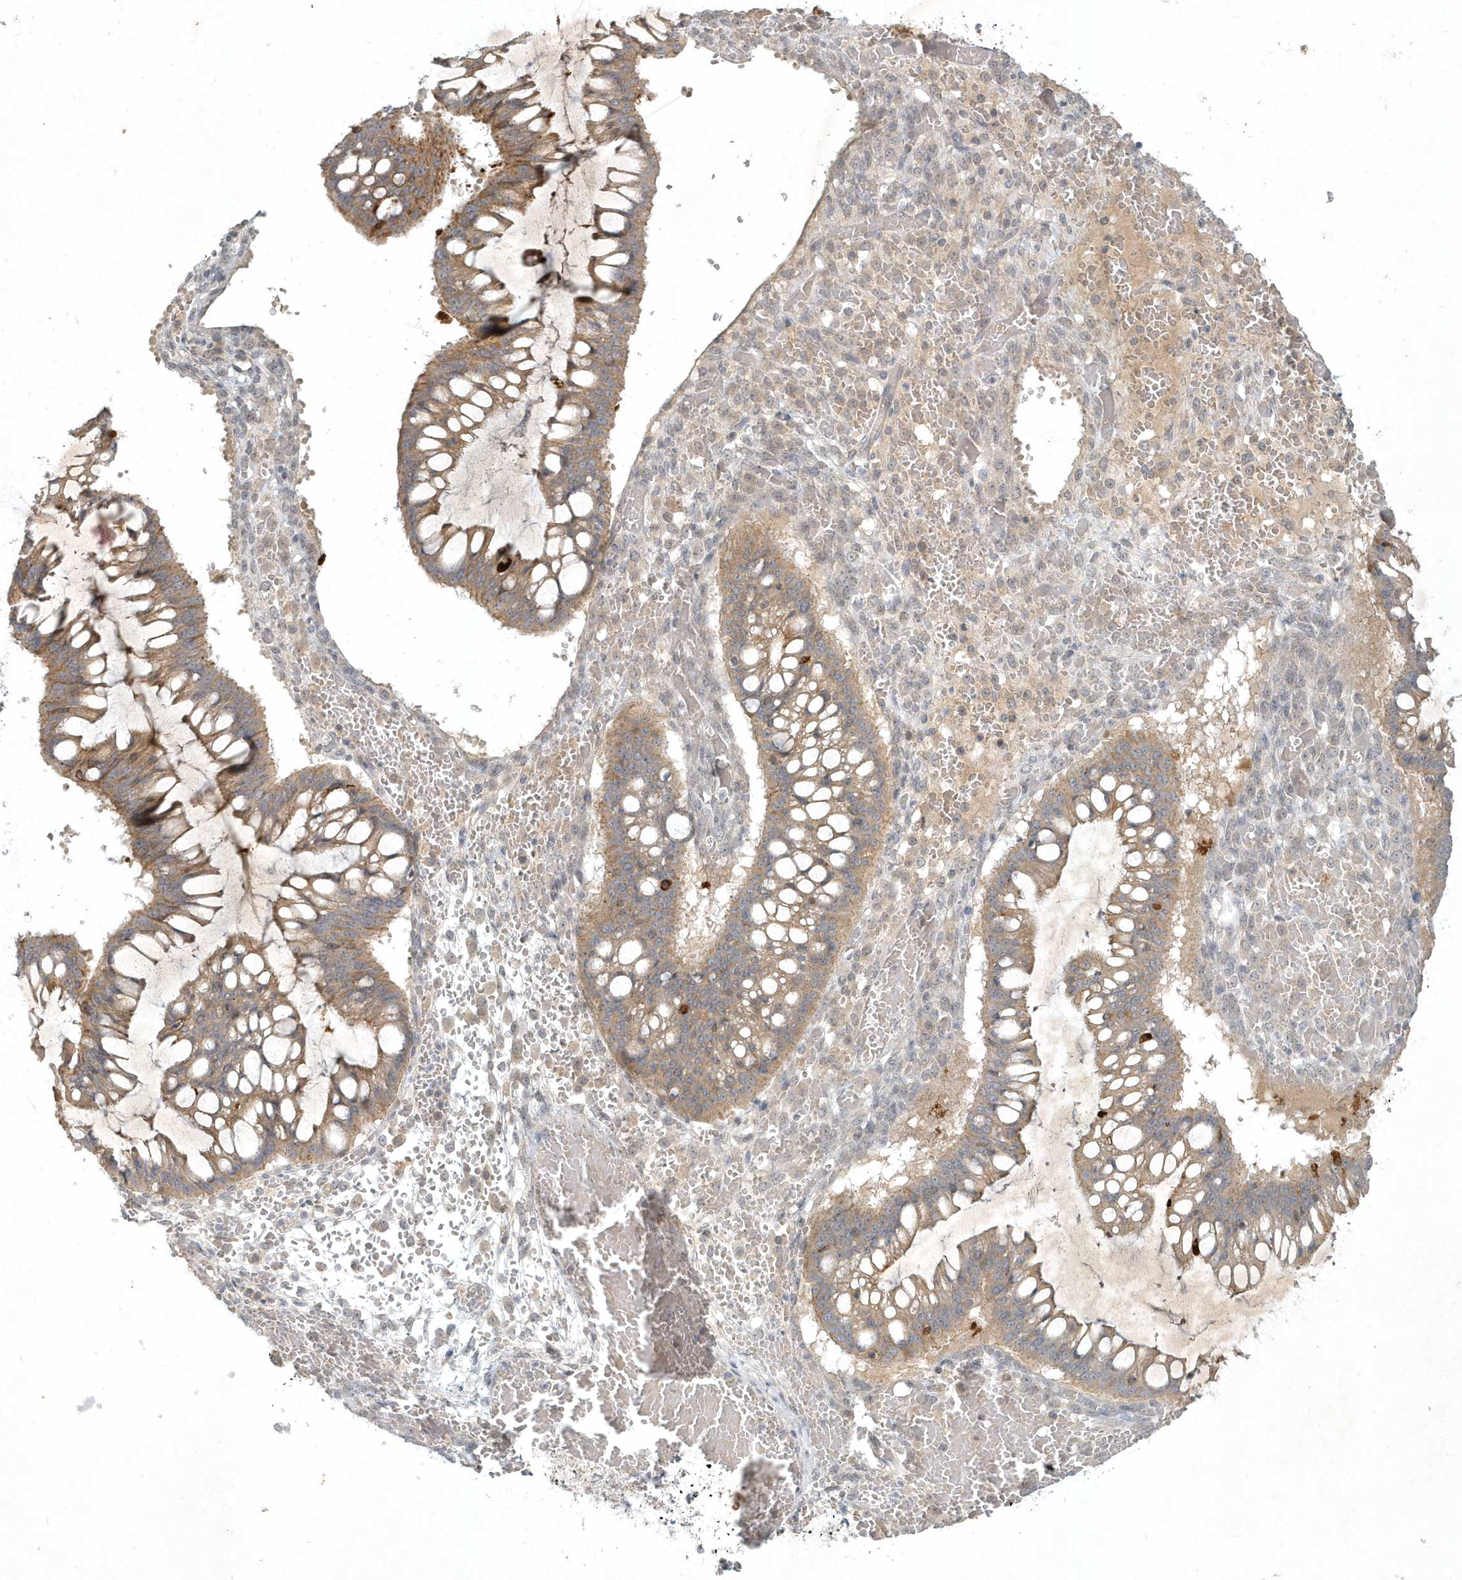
{"staining": {"intensity": "moderate", "quantity": ">75%", "location": "cytoplasmic/membranous"}, "tissue": "ovarian cancer", "cell_type": "Tumor cells", "image_type": "cancer", "snomed": [{"axis": "morphology", "description": "Cystadenocarcinoma, mucinous, NOS"}, {"axis": "topography", "description": "Ovary"}], "caption": "Protein expression analysis of ovarian cancer (mucinous cystadenocarcinoma) reveals moderate cytoplasmic/membranous expression in approximately >75% of tumor cells.", "gene": "BOD1", "patient": {"sex": "female", "age": 73}}